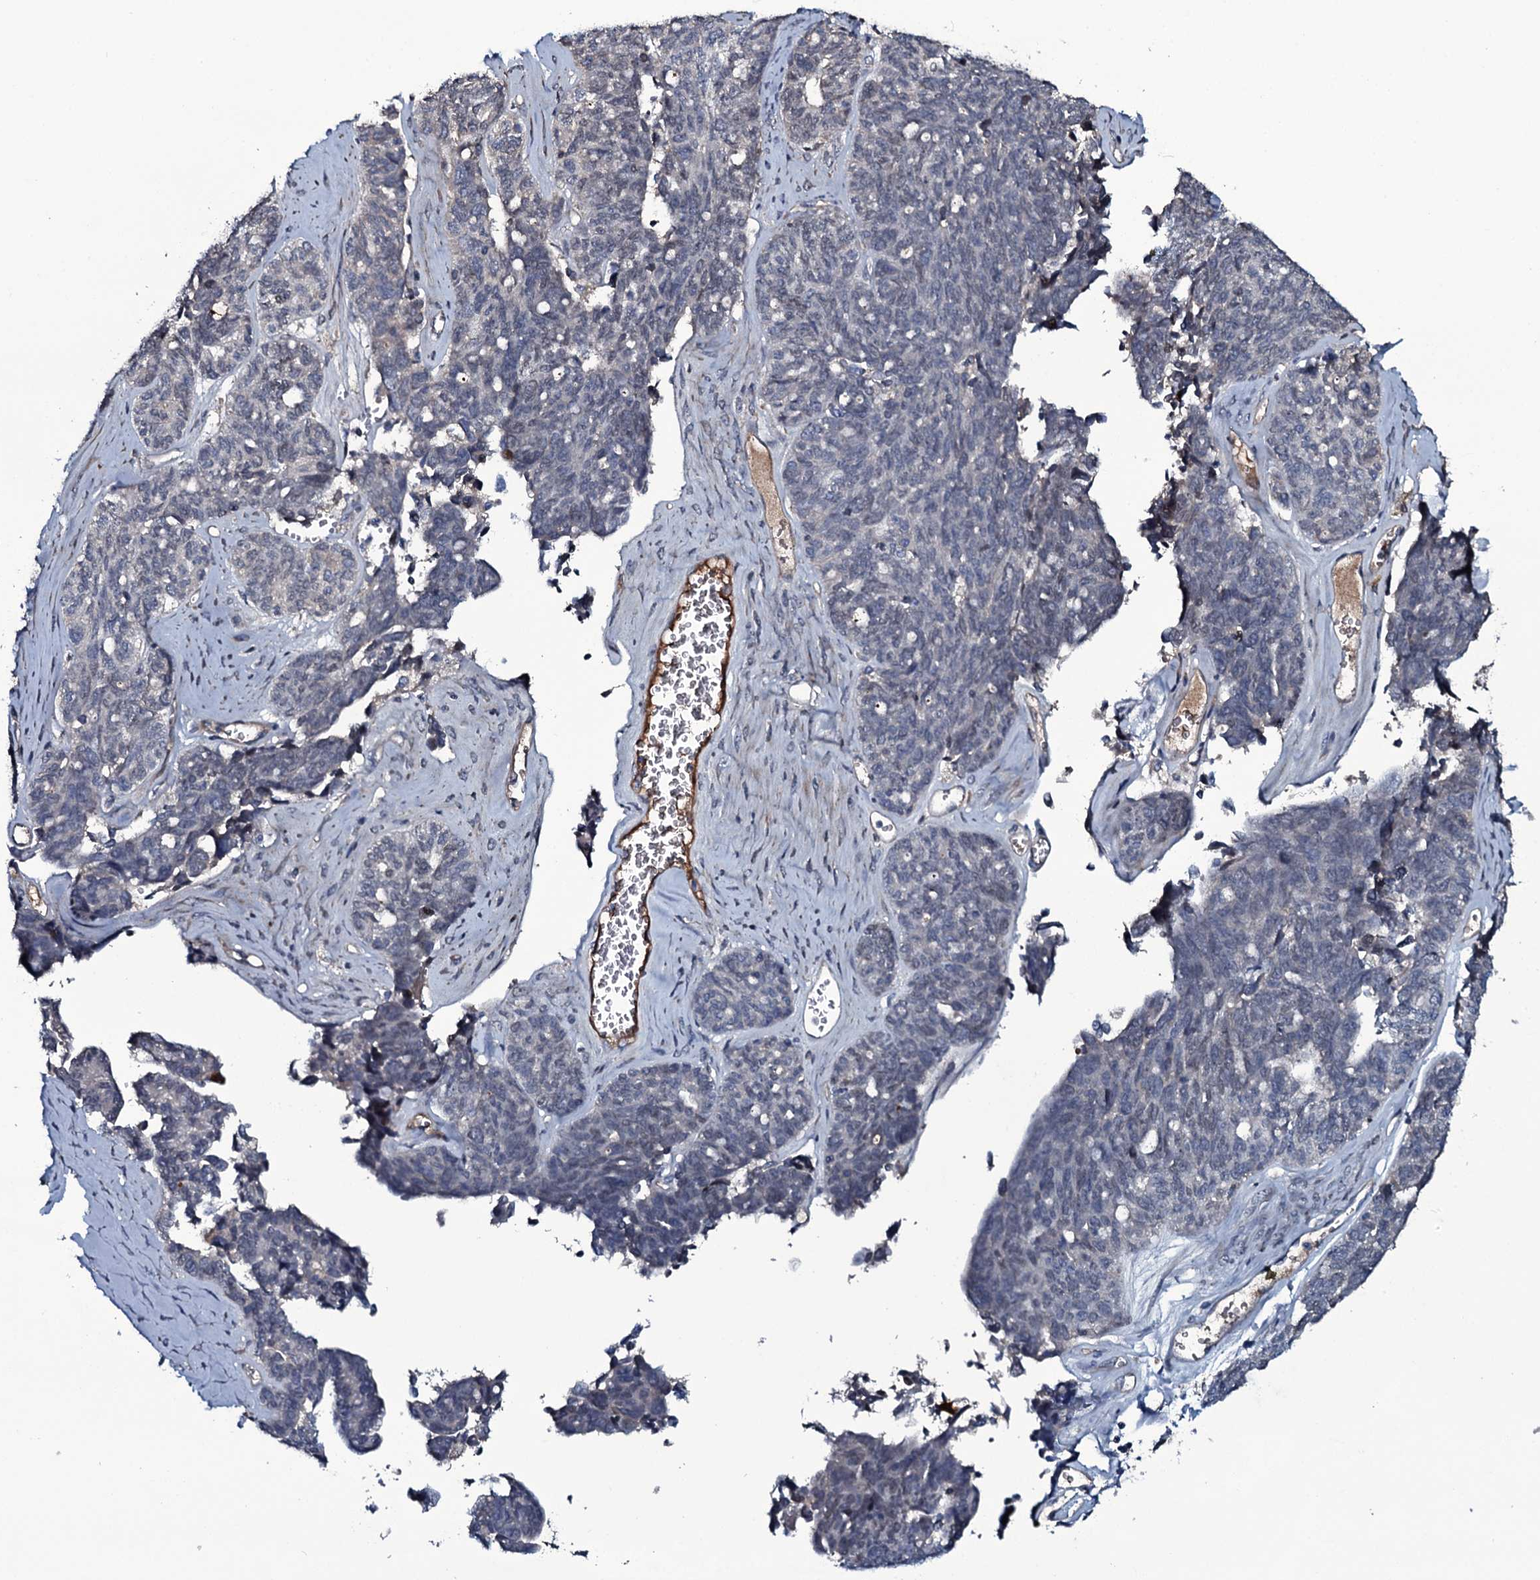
{"staining": {"intensity": "negative", "quantity": "none", "location": "none"}, "tissue": "ovarian cancer", "cell_type": "Tumor cells", "image_type": "cancer", "snomed": [{"axis": "morphology", "description": "Cystadenocarcinoma, serous, NOS"}, {"axis": "topography", "description": "Ovary"}], "caption": "Tumor cells are negative for brown protein staining in ovarian serous cystadenocarcinoma.", "gene": "LYG2", "patient": {"sex": "female", "age": 79}}